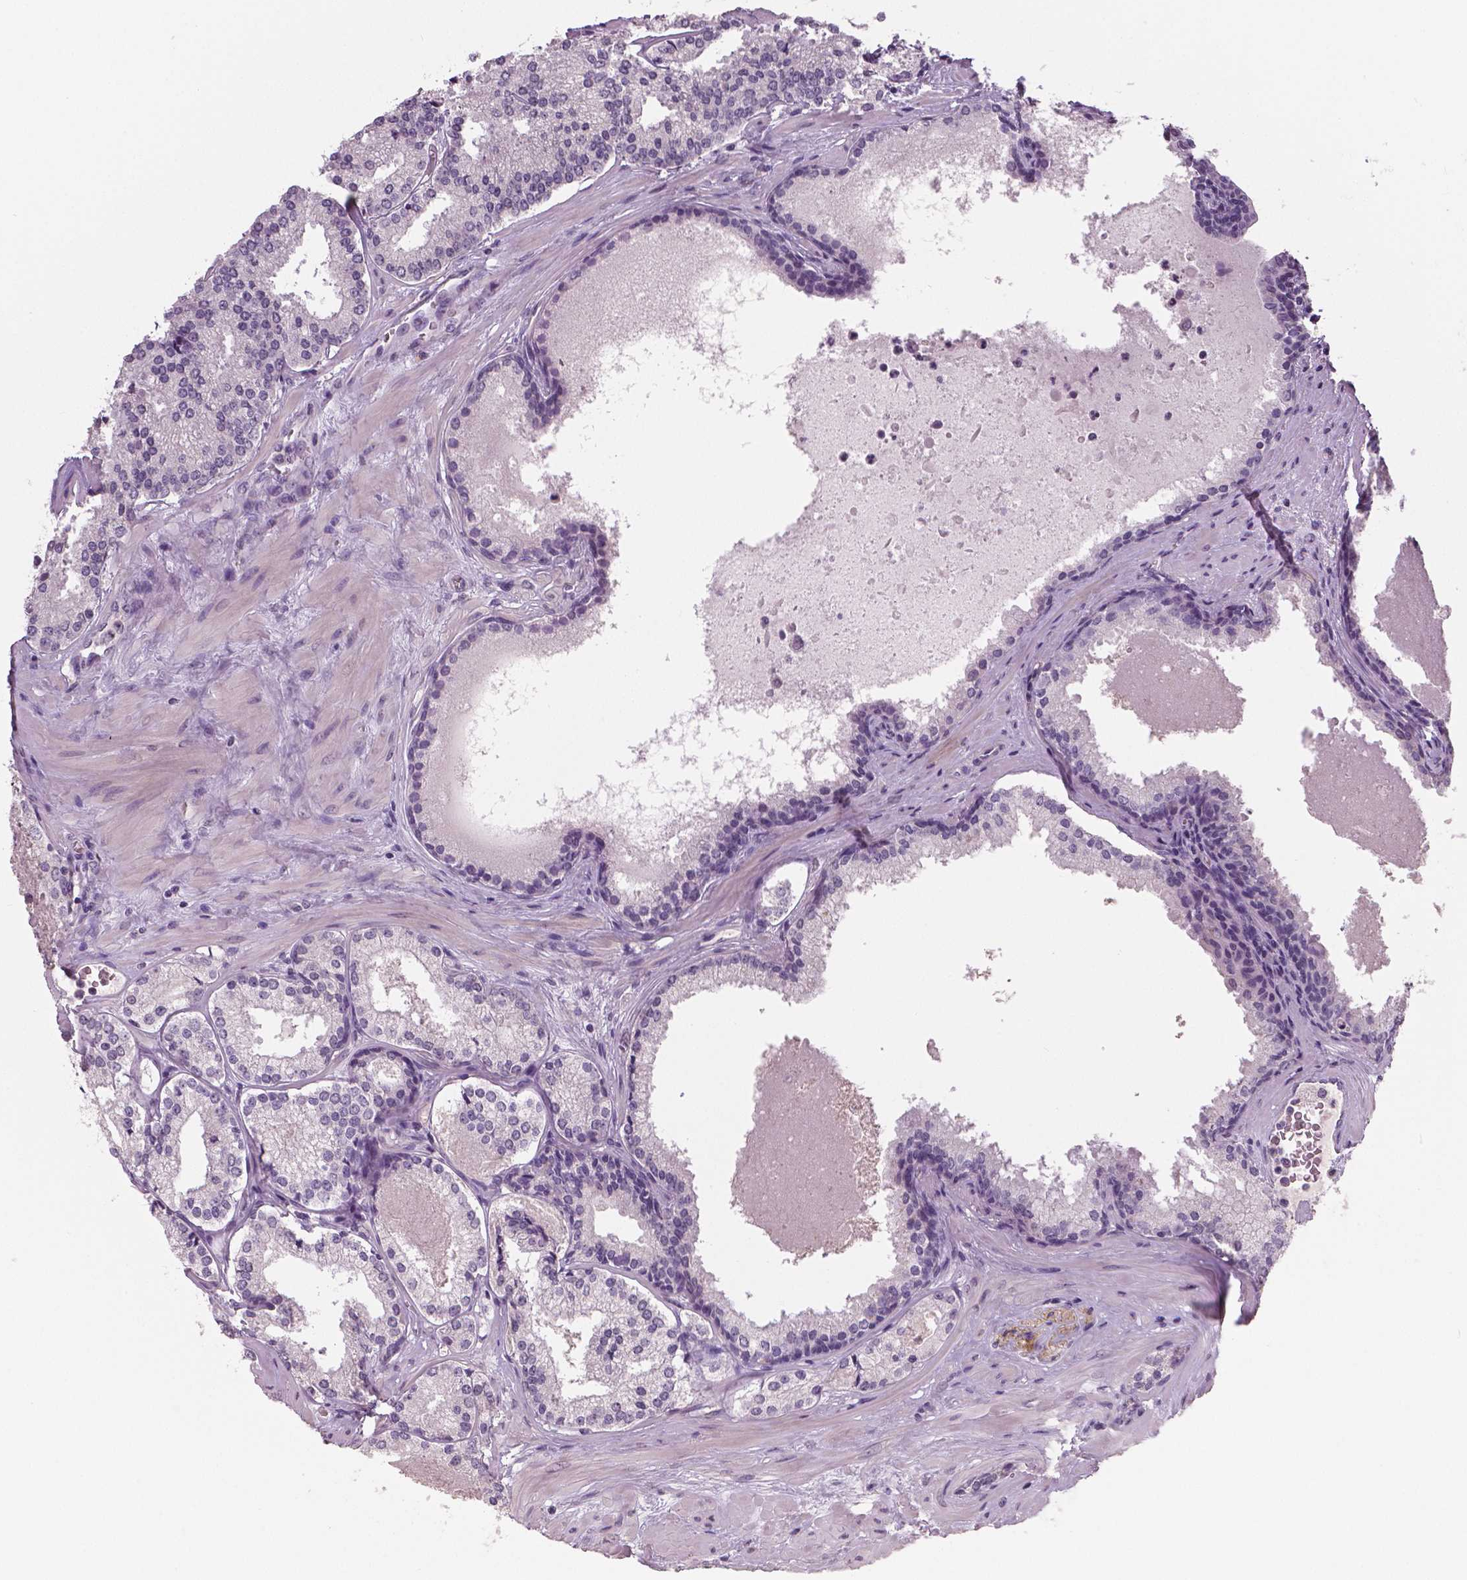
{"staining": {"intensity": "negative", "quantity": "none", "location": "none"}, "tissue": "prostate cancer", "cell_type": "Tumor cells", "image_type": "cancer", "snomed": [{"axis": "morphology", "description": "Adenocarcinoma, Low grade"}, {"axis": "topography", "description": "Prostate"}], "caption": "A micrograph of human prostate cancer is negative for staining in tumor cells.", "gene": "NECAB1", "patient": {"sex": "male", "age": 56}}